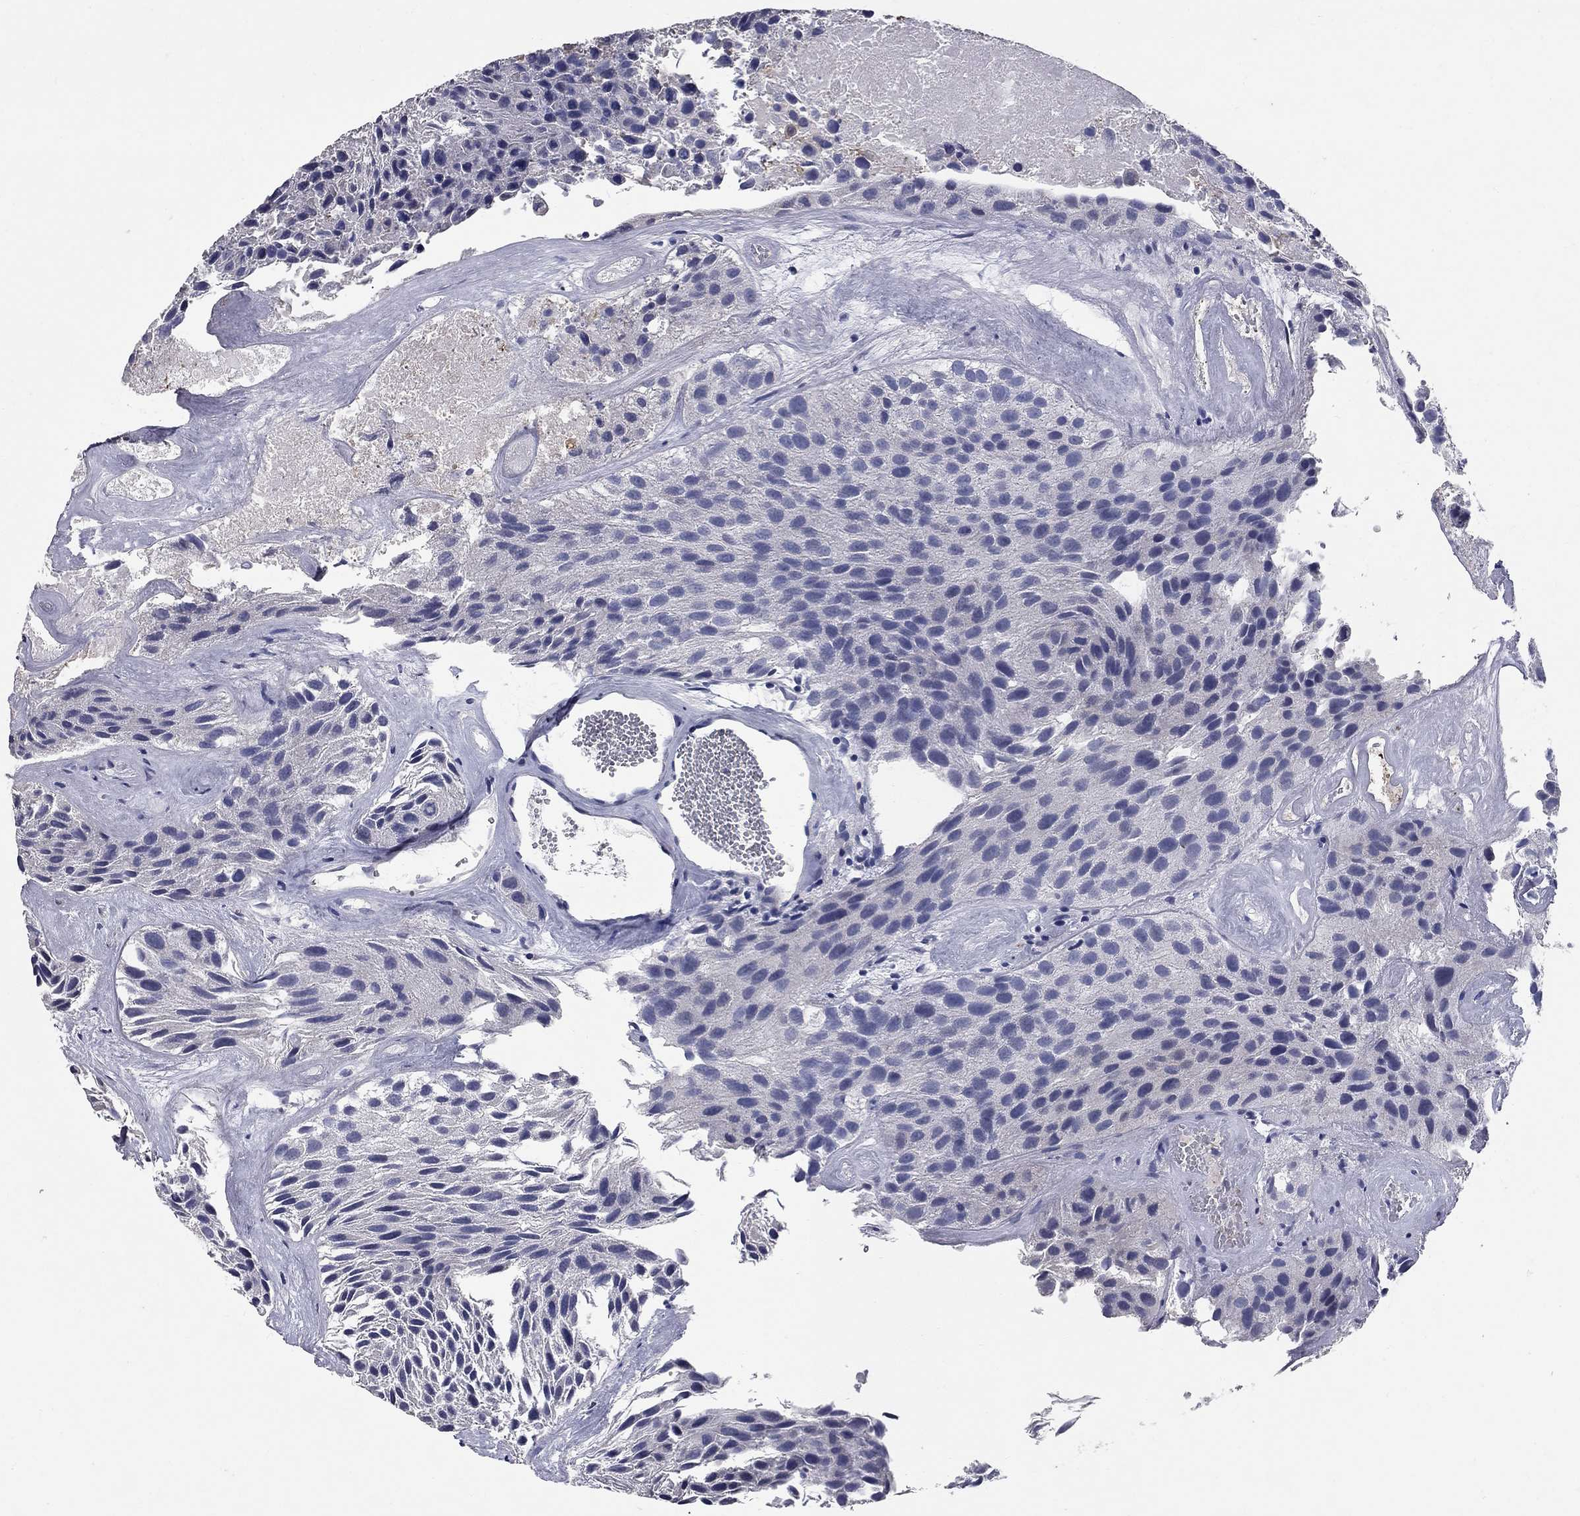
{"staining": {"intensity": "negative", "quantity": "none", "location": "none"}, "tissue": "urothelial cancer", "cell_type": "Tumor cells", "image_type": "cancer", "snomed": [{"axis": "morphology", "description": "Urothelial carcinoma, Low grade"}, {"axis": "topography", "description": "Urinary bladder"}], "caption": "Tumor cells show no significant positivity in urothelial carcinoma (low-grade).", "gene": "SYT12", "patient": {"sex": "female", "age": 87}}